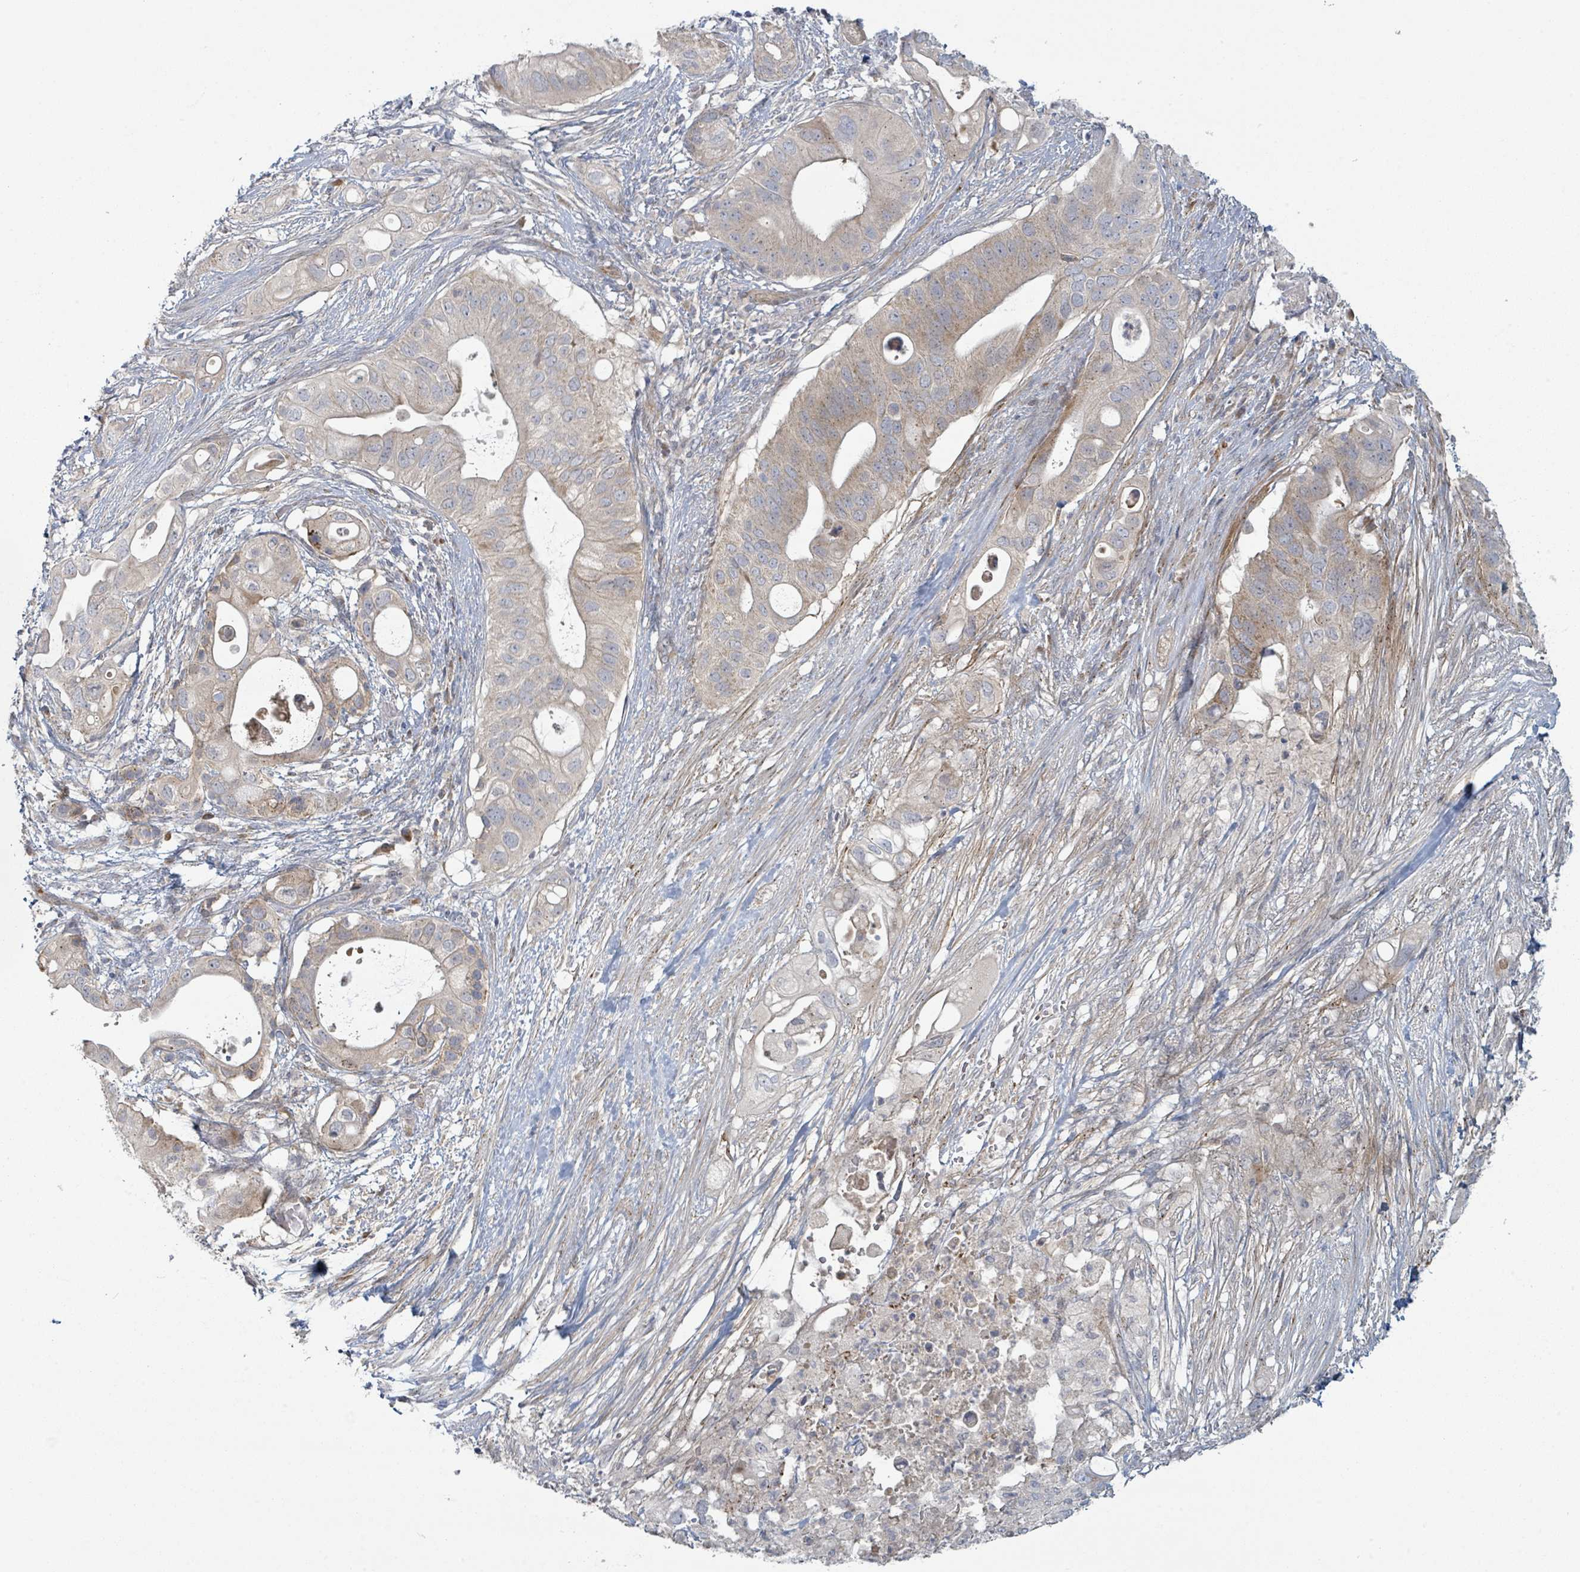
{"staining": {"intensity": "weak", "quantity": "<25%", "location": "cytoplasmic/membranous"}, "tissue": "pancreatic cancer", "cell_type": "Tumor cells", "image_type": "cancer", "snomed": [{"axis": "morphology", "description": "Adenocarcinoma, NOS"}, {"axis": "topography", "description": "Pancreas"}], "caption": "High power microscopy photomicrograph of an IHC image of adenocarcinoma (pancreatic), revealing no significant positivity in tumor cells.", "gene": "COL5A3", "patient": {"sex": "female", "age": 72}}